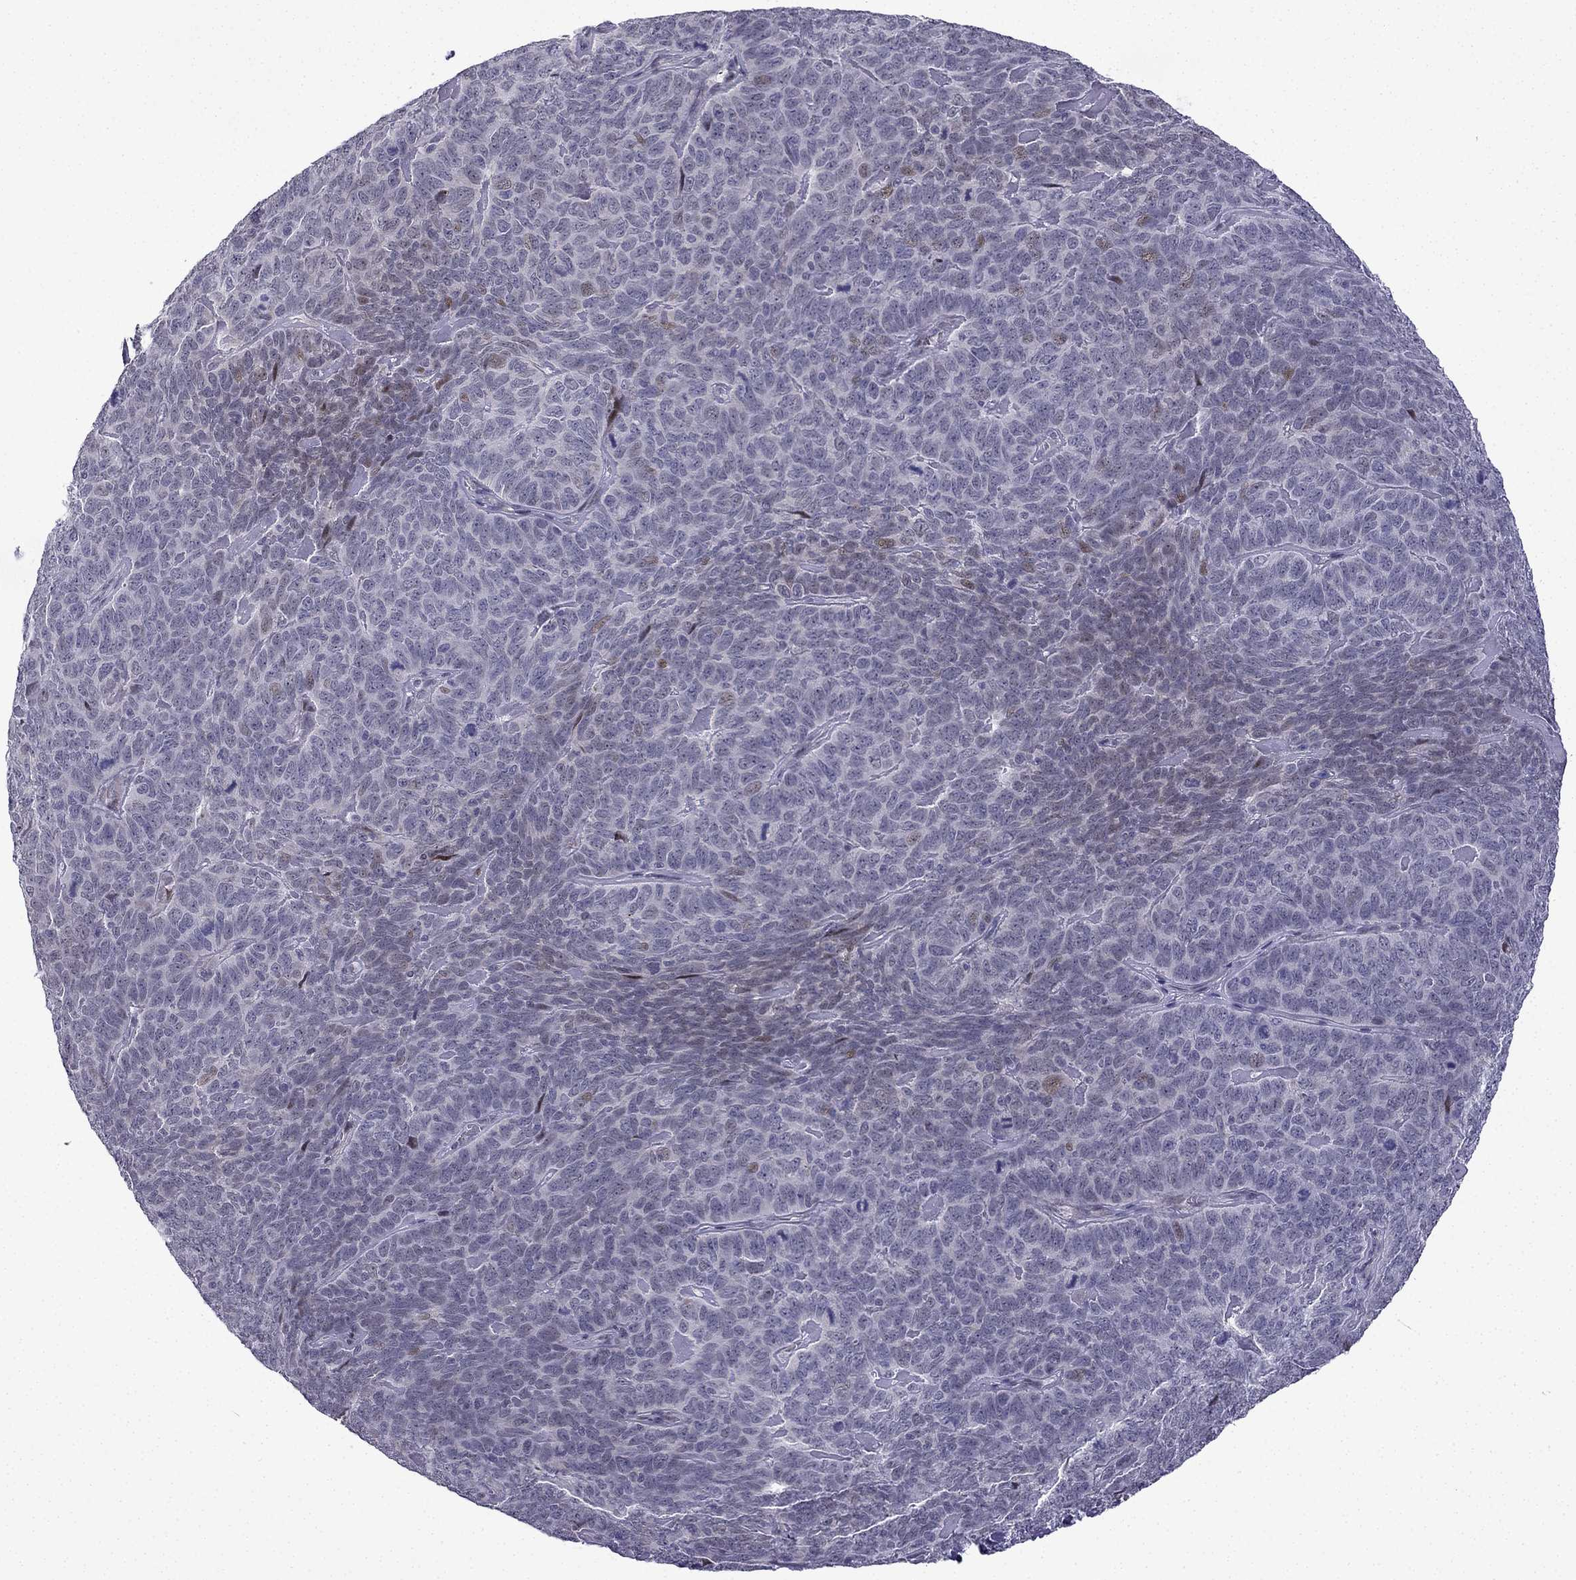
{"staining": {"intensity": "weak", "quantity": "<25%", "location": "nuclear"}, "tissue": "skin cancer", "cell_type": "Tumor cells", "image_type": "cancer", "snomed": [{"axis": "morphology", "description": "Squamous cell carcinoma, NOS"}, {"axis": "topography", "description": "Skin"}, {"axis": "topography", "description": "Anal"}], "caption": "Tumor cells are negative for brown protein staining in skin cancer (squamous cell carcinoma).", "gene": "FGF3", "patient": {"sex": "female", "age": 51}}